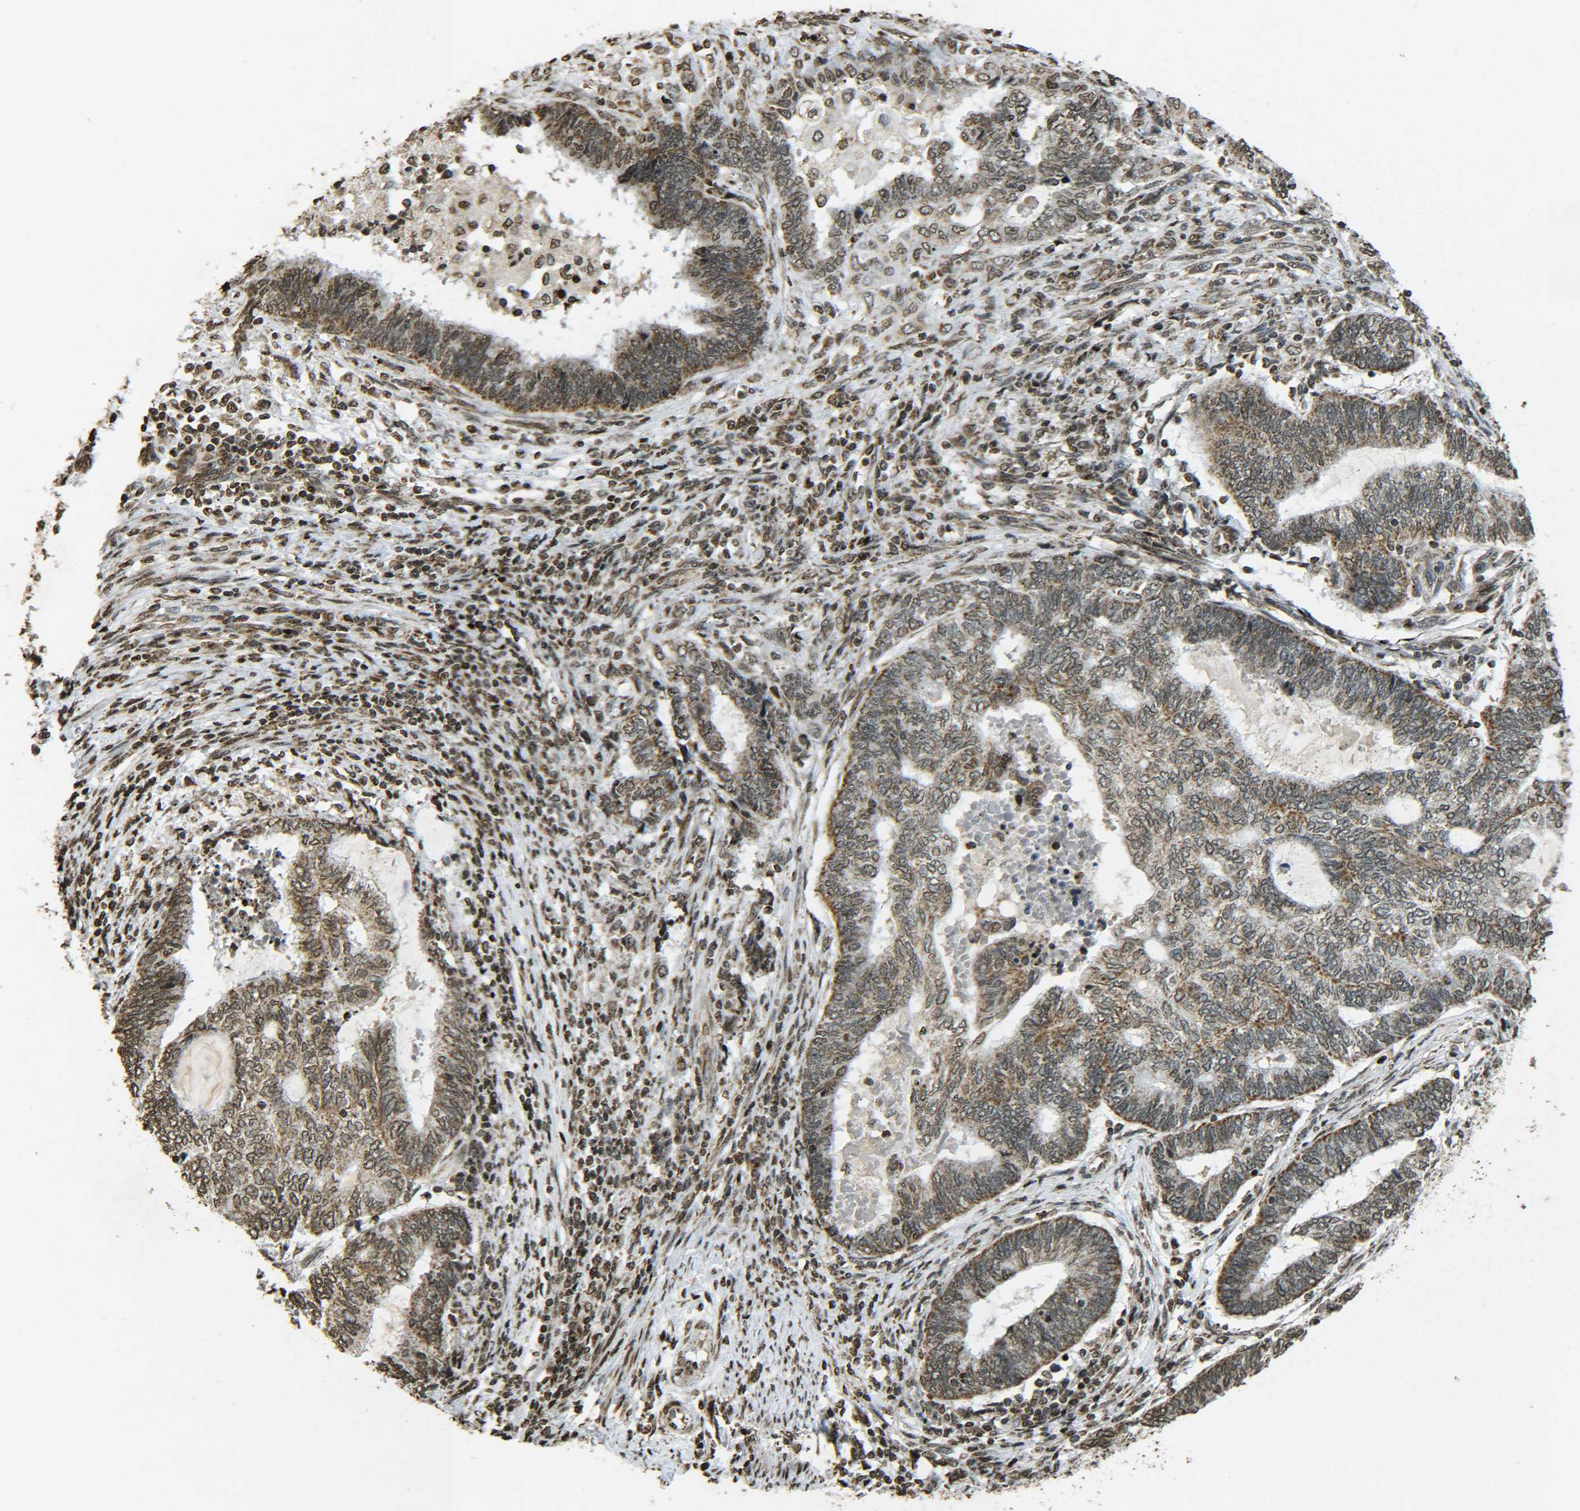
{"staining": {"intensity": "moderate", "quantity": ">75%", "location": "cytoplasmic/membranous,nuclear"}, "tissue": "endometrial cancer", "cell_type": "Tumor cells", "image_type": "cancer", "snomed": [{"axis": "morphology", "description": "Adenocarcinoma, NOS"}, {"axis": "topography", "description": "Uterus"}, {"axis": "topography", "description": "Endometrium"}], "caption": "Brown immunohistochemical staining in human adenocarcinoma (endometrial) shows moderate cytoplasmic/membranous and nuclear staining in about >75% of tumor cells.", "gene": "NEUROG2", "patient": {"sex": "female", "age": 70}}